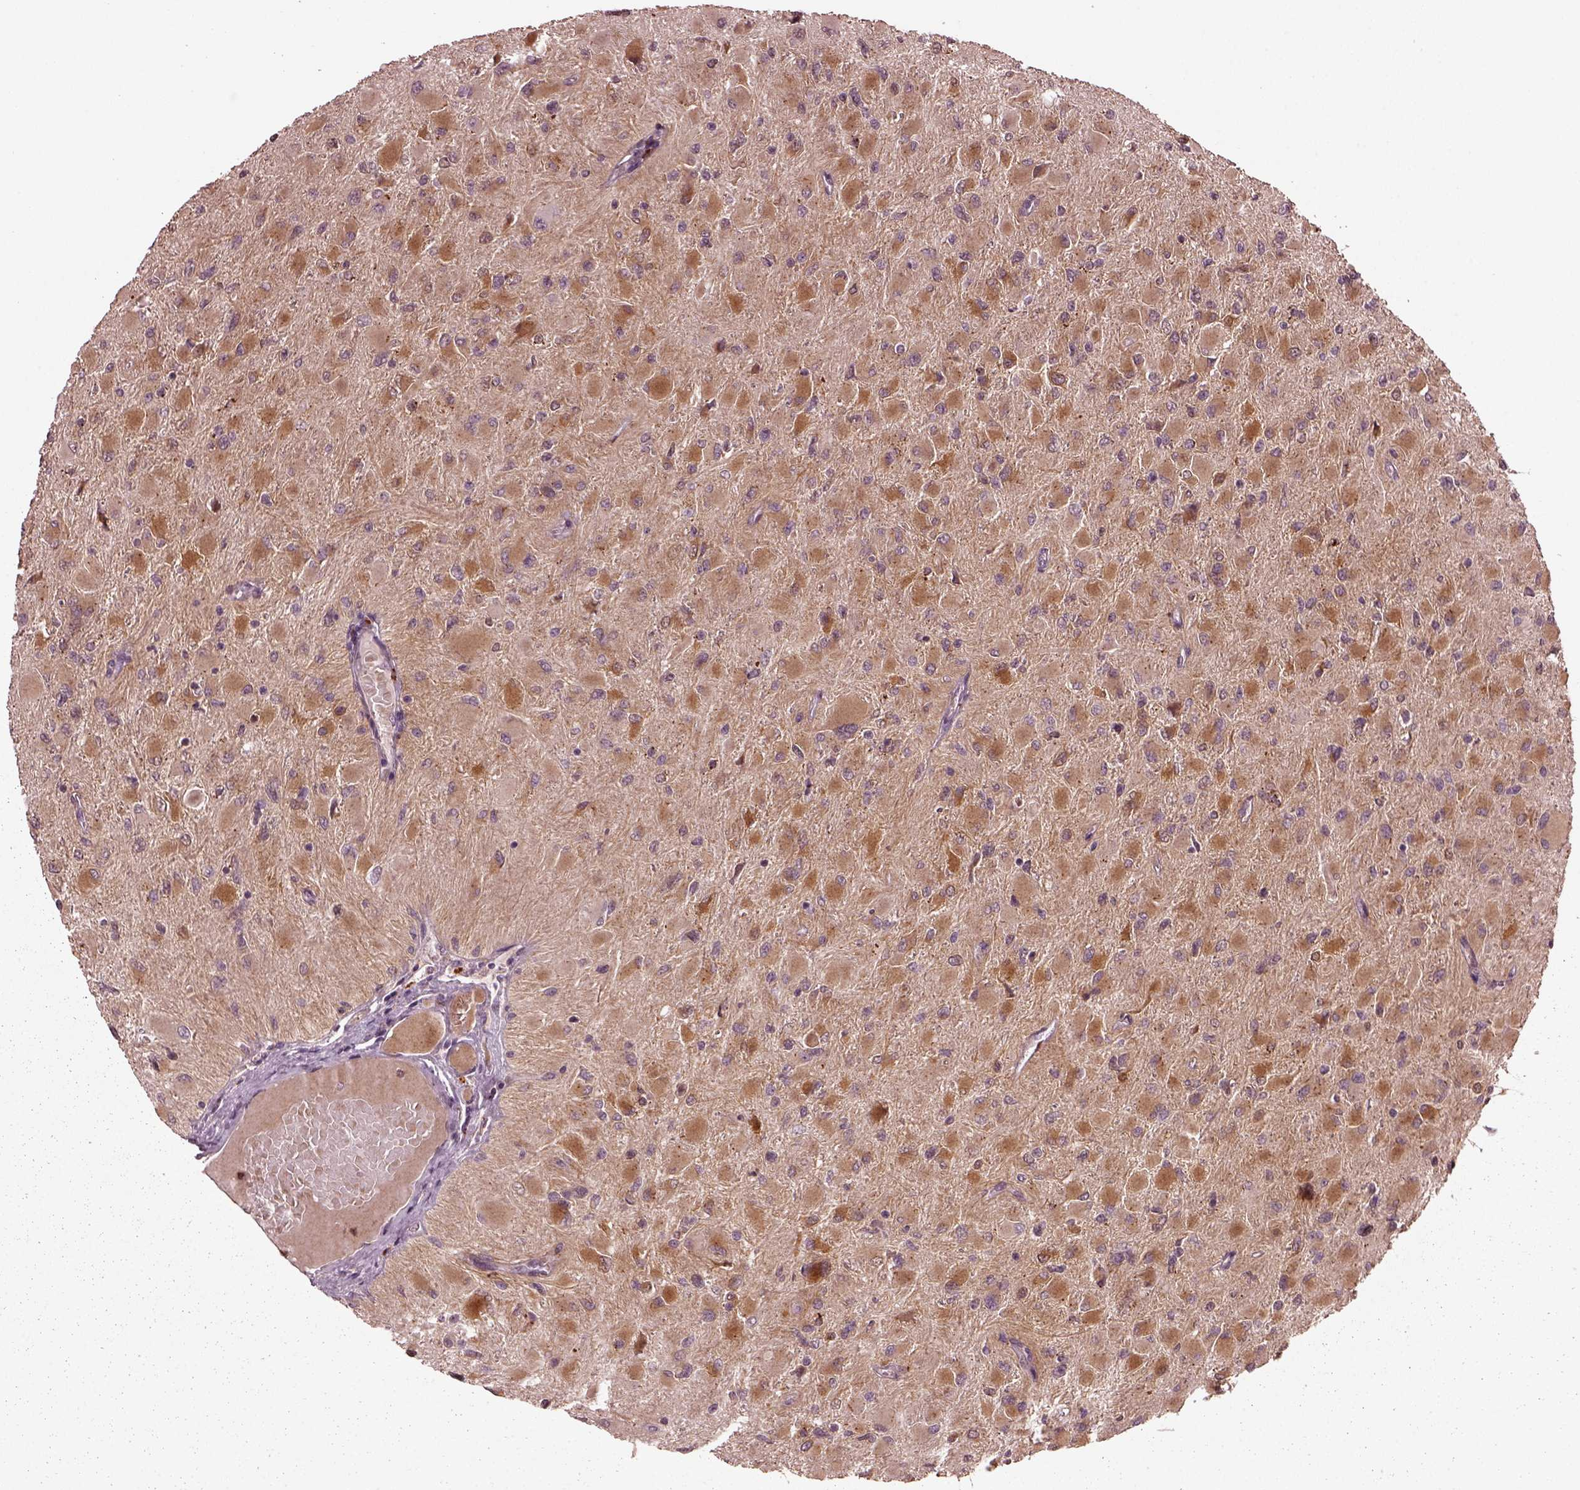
{"staining": {"intensity": "moderate", "quantity": ">75%", "location": "cytoplasmic/membranous"}, "tissue": "glioma", "cell_type": "Tumor cells", "image_type": "cancer", "snomed": [{"axis": "morphology", "description": "Glioma, malignant, High grade"}, {"axis": "topography", "description": "Cerebral cortex"}], "caption": "Immunohistochemical staining of human malignant high-grade glioma exhibits medium levels of moderate cytoplasmic/membranous protein staining in about >75% of tumor cells. The staining was performed using DAB to visualize the protein expression in brown, while the nuclei were stained in blue with hematoxylin (Magnification: 20x).", "gene": "RUFY3", "patient": {"sex": "female", "age": 36}}